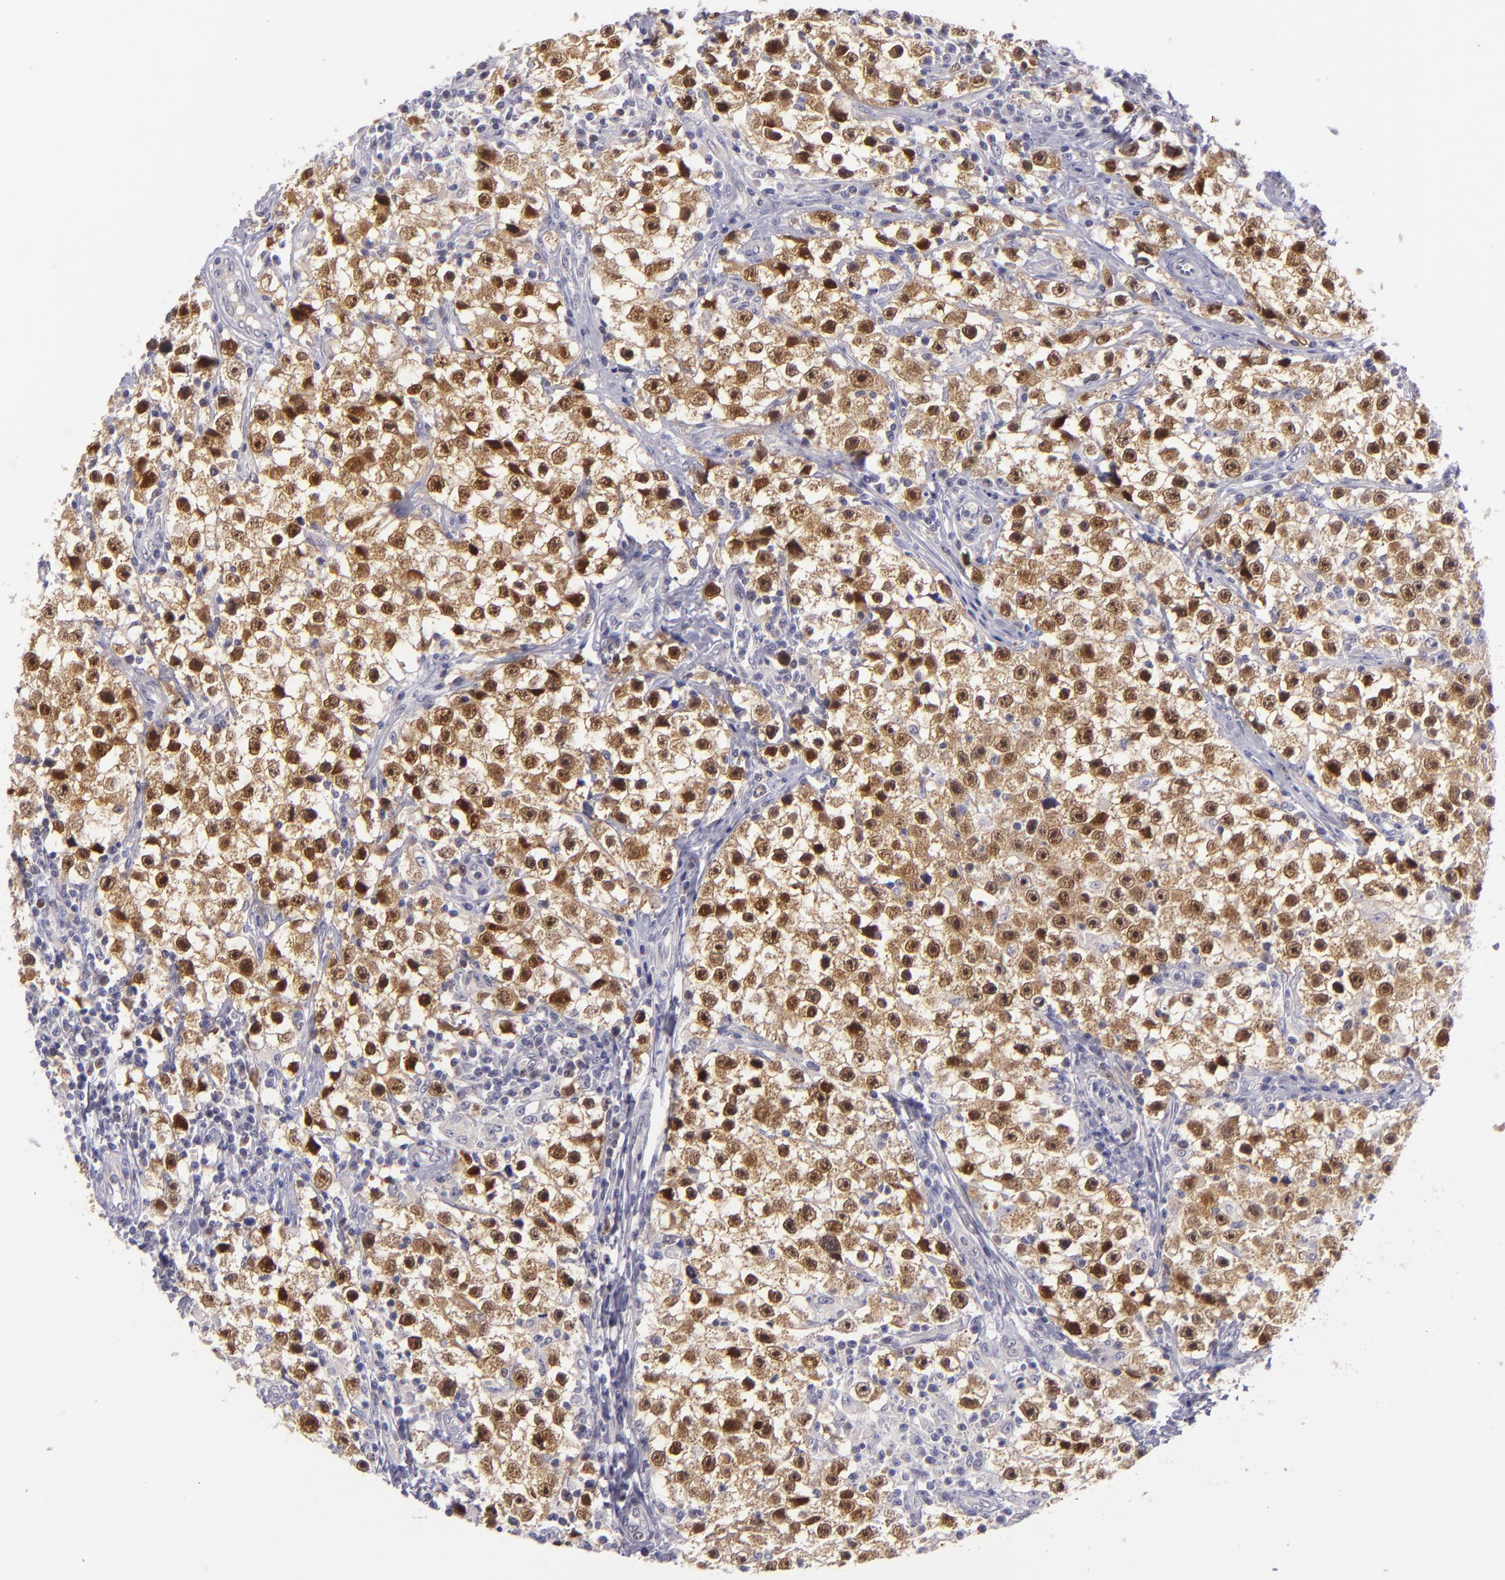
{"staining": {"intensity": "strong", "quantity": ">75%", "location": "cytoplasmic/membranous,nuclear"}, "tissue": "testis cancer", "cell_type": "Tumor cells", "image_type": "cancer", "snomed": [{"axis": "morphology", "description": "Seminoma, NOS"}, {"axis": "topography", "description": "Testis"}], "caption": "An image of testis cancer stained for a protein demonstrates strong cytoplasmic/membranous and nuclear brown staining in tumor cells.", "gene": "CSE1L", "patient": {"sex": "male", "age": 35}}